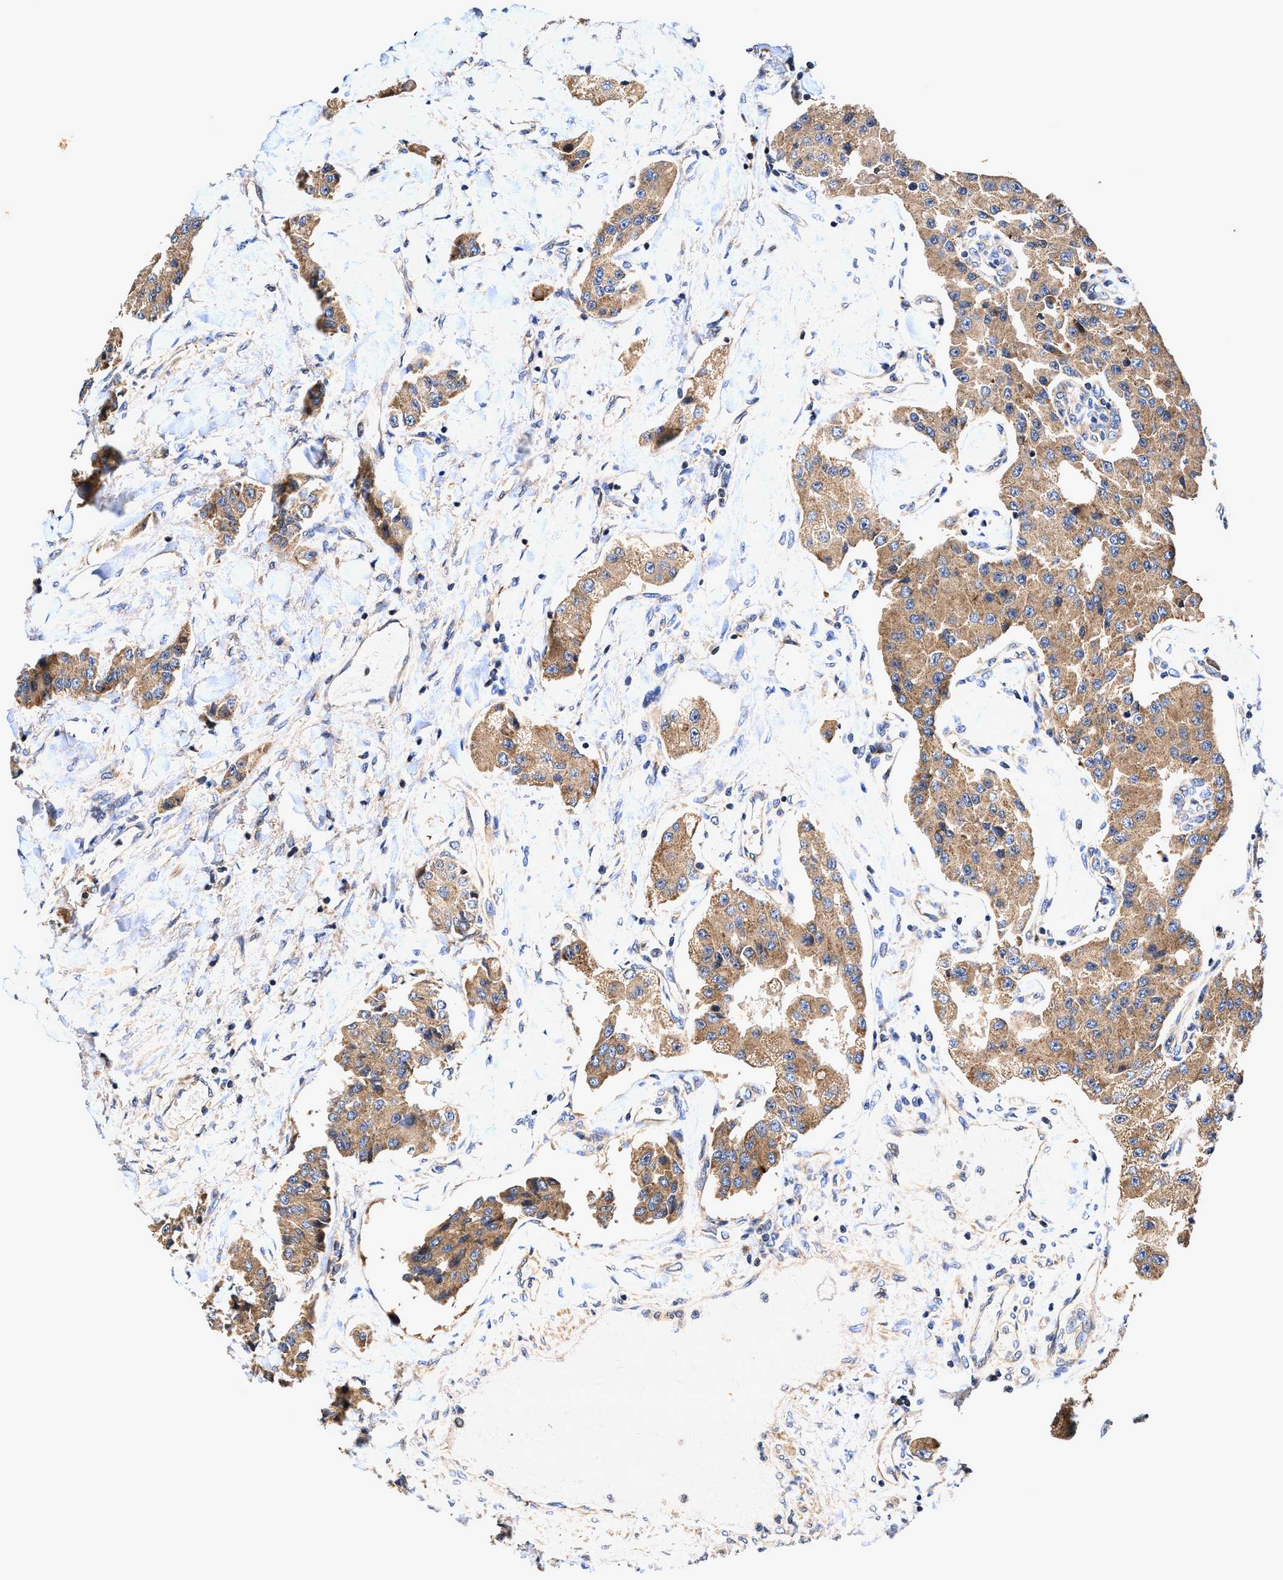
{"staining": {"intensity": "moderate", "quantity": ">75%", "location": "cytoplasmic/membranous"}, "tissue": "carcinoid", "cell_type": "Tumor cells", "image_type": "cancer", "snomed": [{"axis": "morphology", "description": "Carcinoid, malignant, NOS"}, {"axis": "topography", "description": "Pancreas"}], "caption": "Carcinoid (malignant) was stained to show a protein in brown. There is medium levels of moderate cytoplasmic/membranous positivity in about >75% of tumor cells. The staining was performed using DAB to visualize the protein expression in brown, while the nuclei were stained in blue with hematoxylin (Magnification: 20x).", "gene": "EFNA4", "patient": {"sex": "male", "age": 41}}